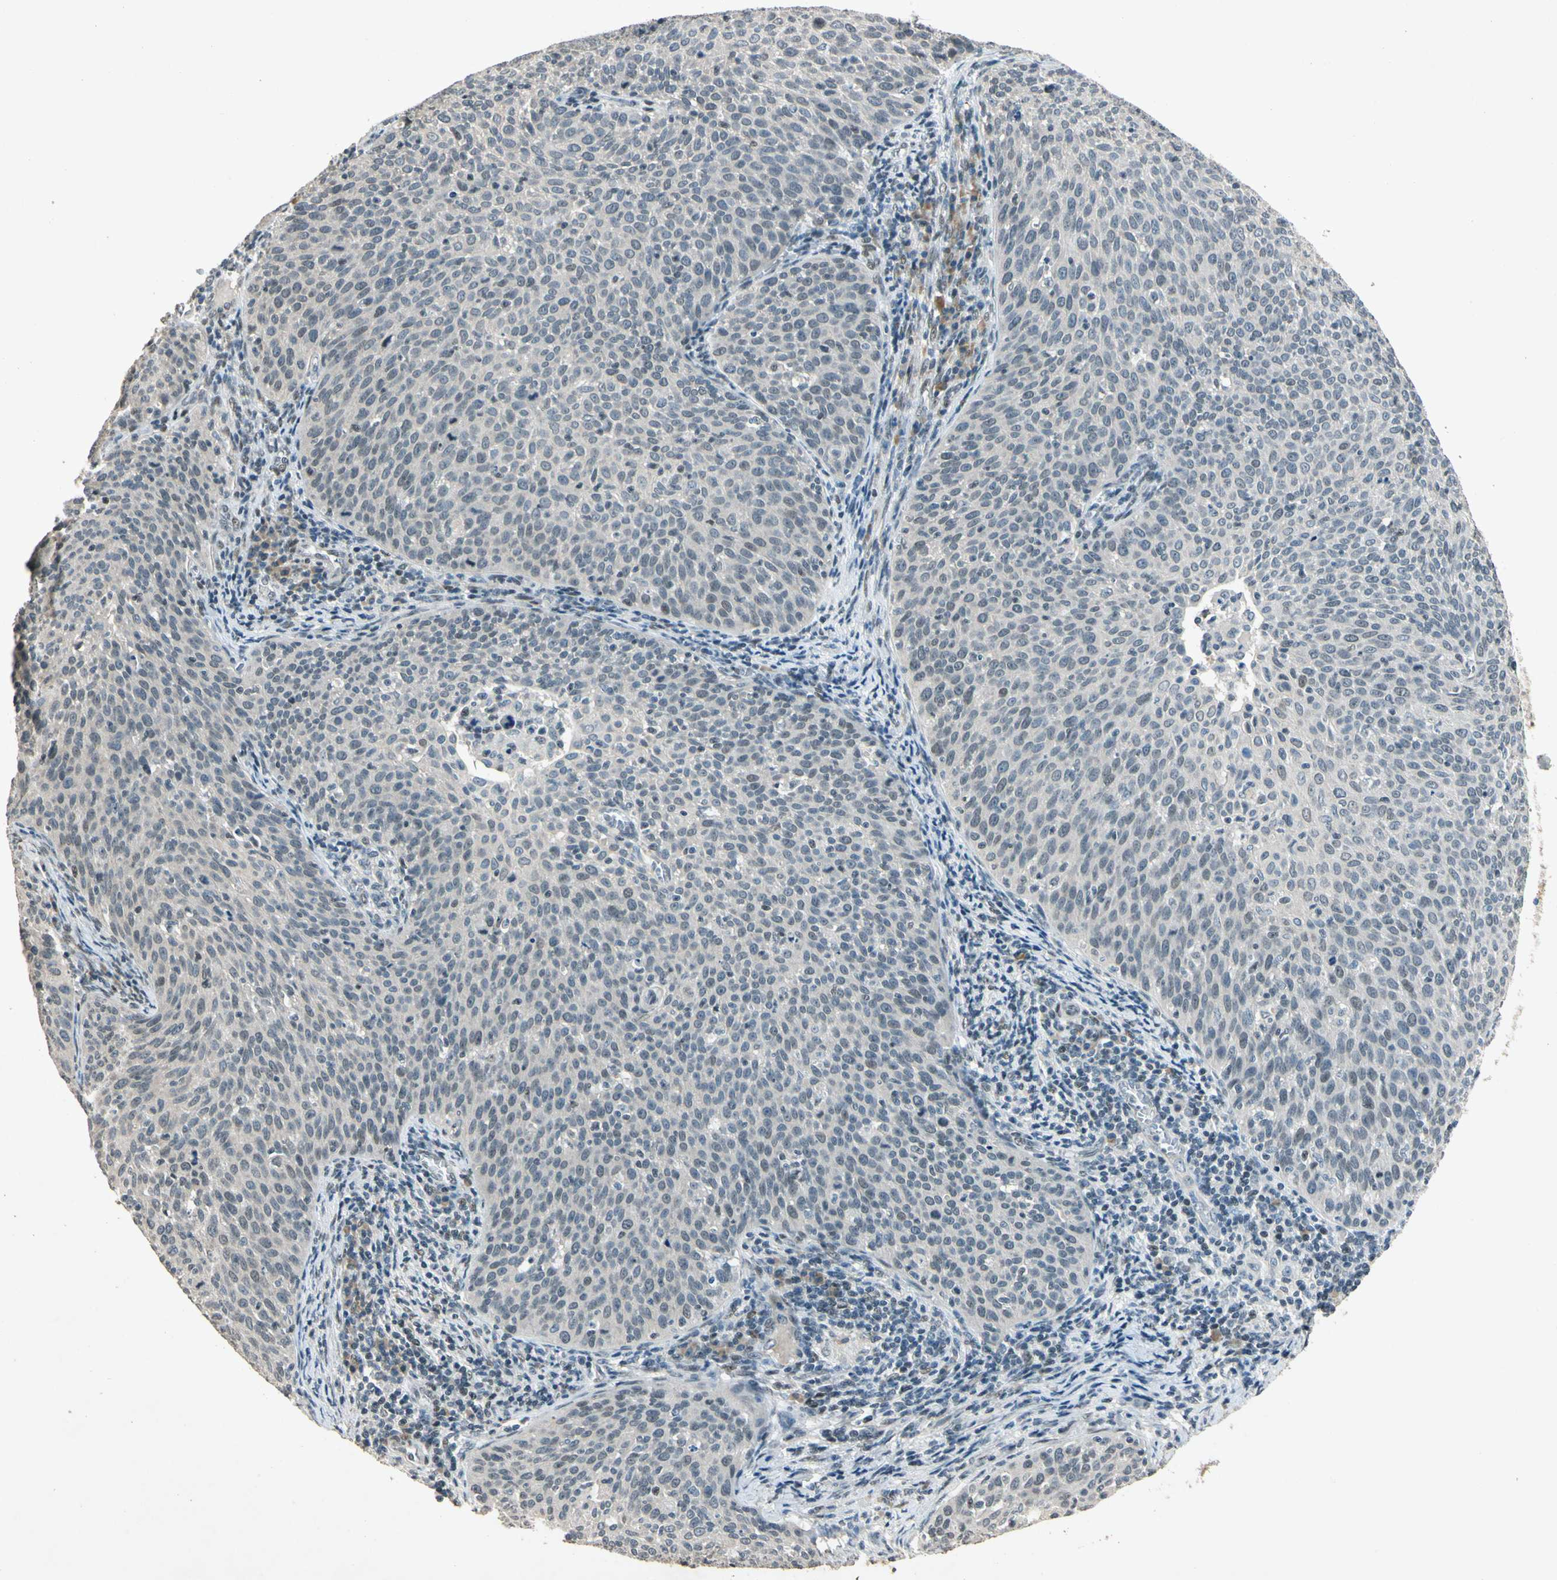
{"staining": {"intensity": "negative", "quantity": "none", "location": "none"}, "tissue": "cervical cancer", "cell_type": "Tumor cells", "image_type": "cancer", "snomed": [{"axis": "morphology", "description": "Squamous cell carcinoma, NOS"}, {"axis": "topography", "description": "Cervix"}], "caption": "This is a micrograph of immunohistochemistry staining of squamous cell carcinoma (cervical), which shows no positivity in tumor cells. (Stains: DAB immunohistochemistry (IHC) with hematoxylin counter stain, Microscopy: brightfield microscopy at high magnification).", "gene": "ZBTB4", "patient": {"sex": "female", "age": 38}}